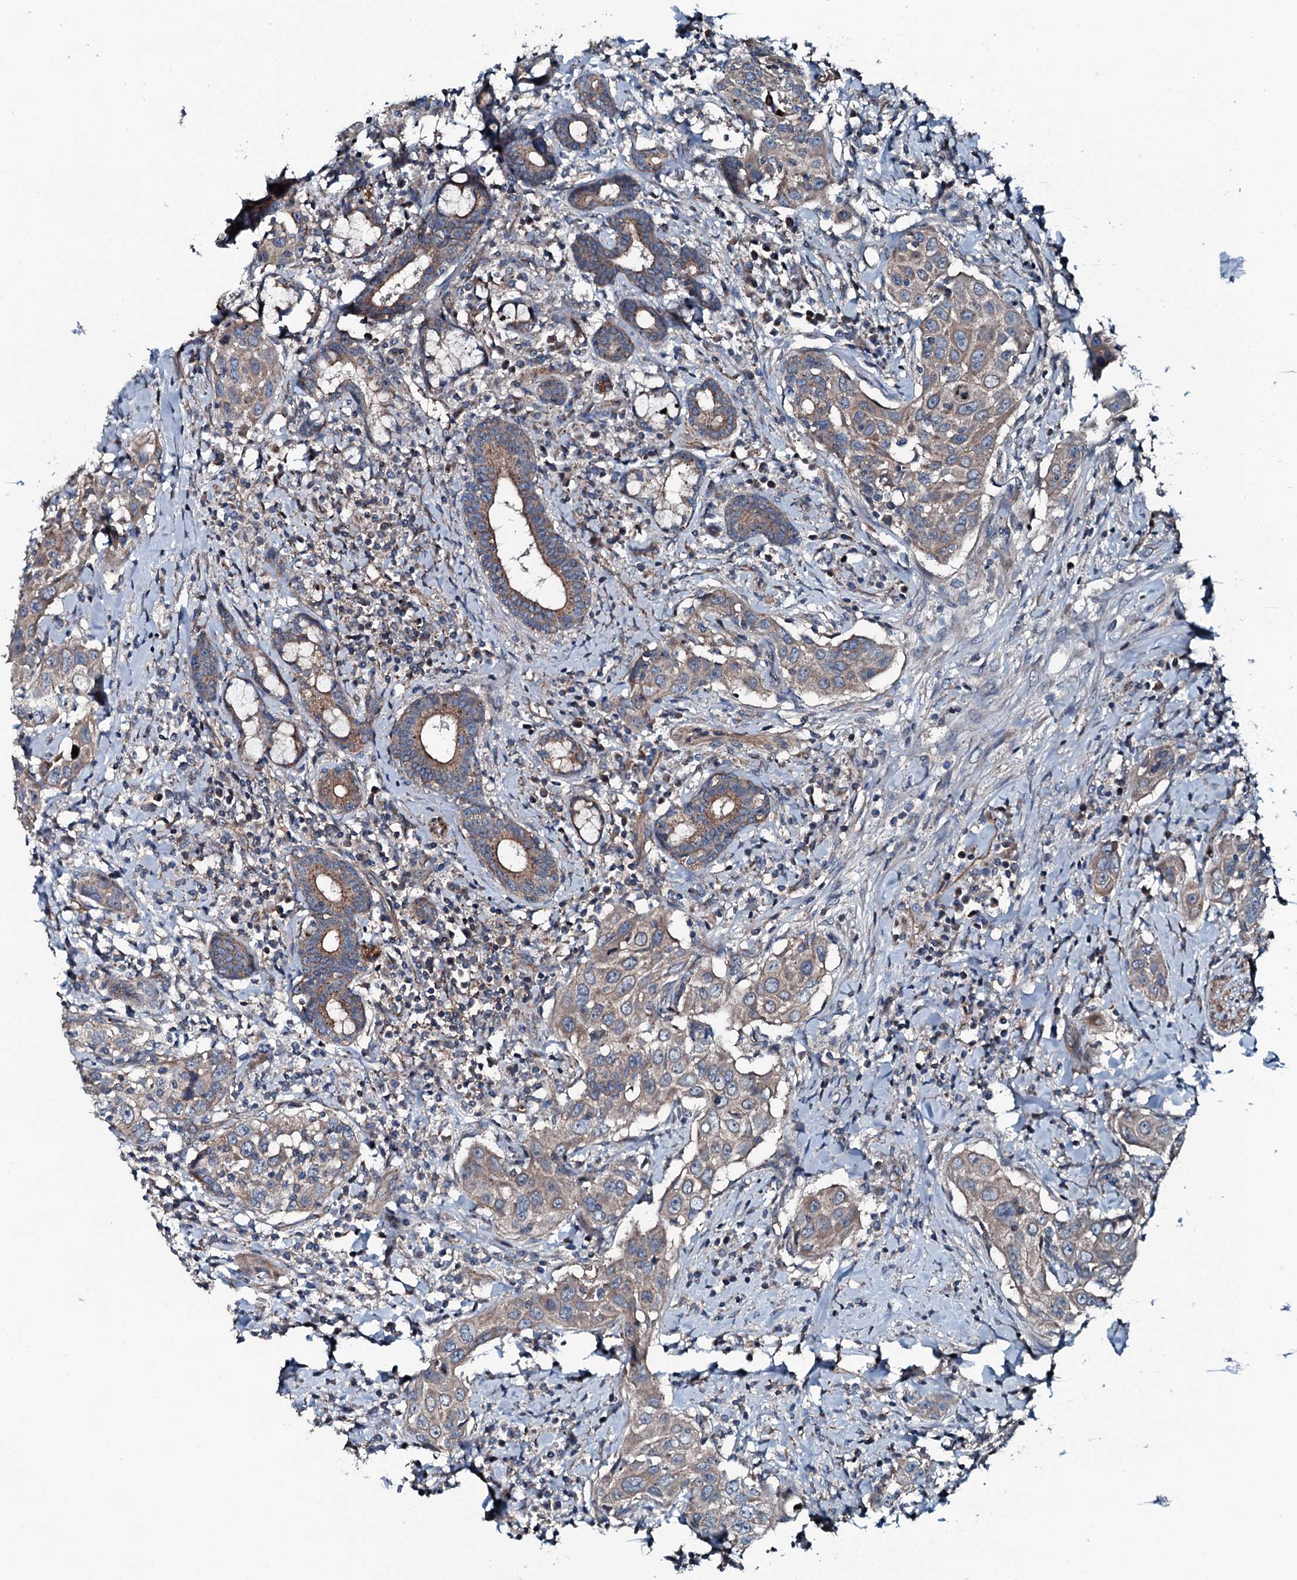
{"staining": {"intensity": "moderate", "quantity": ">75%", "location": "cytoplasmic/membranous"}, "tissue": "head and neck cancer", "cell_type": "Tumor cells", "image_type": "cancer", "snomed": [{"axis": "morphology", "description": "Squamous cell carcinoma, NOS"}, {"axis": "topography", "description": "Oral tissue"}, {"axis": "topography", "description": "Head-Neck"}], "caption": "Head and neck cancer (squamous cell carcinoma) stained for a protein (brown) shows moderate cytoplasmic/membranous positive positivity in about >75% of tumor cells.", "gene": "TRIM7", "patient": {"sex": "female", "age": 50}}